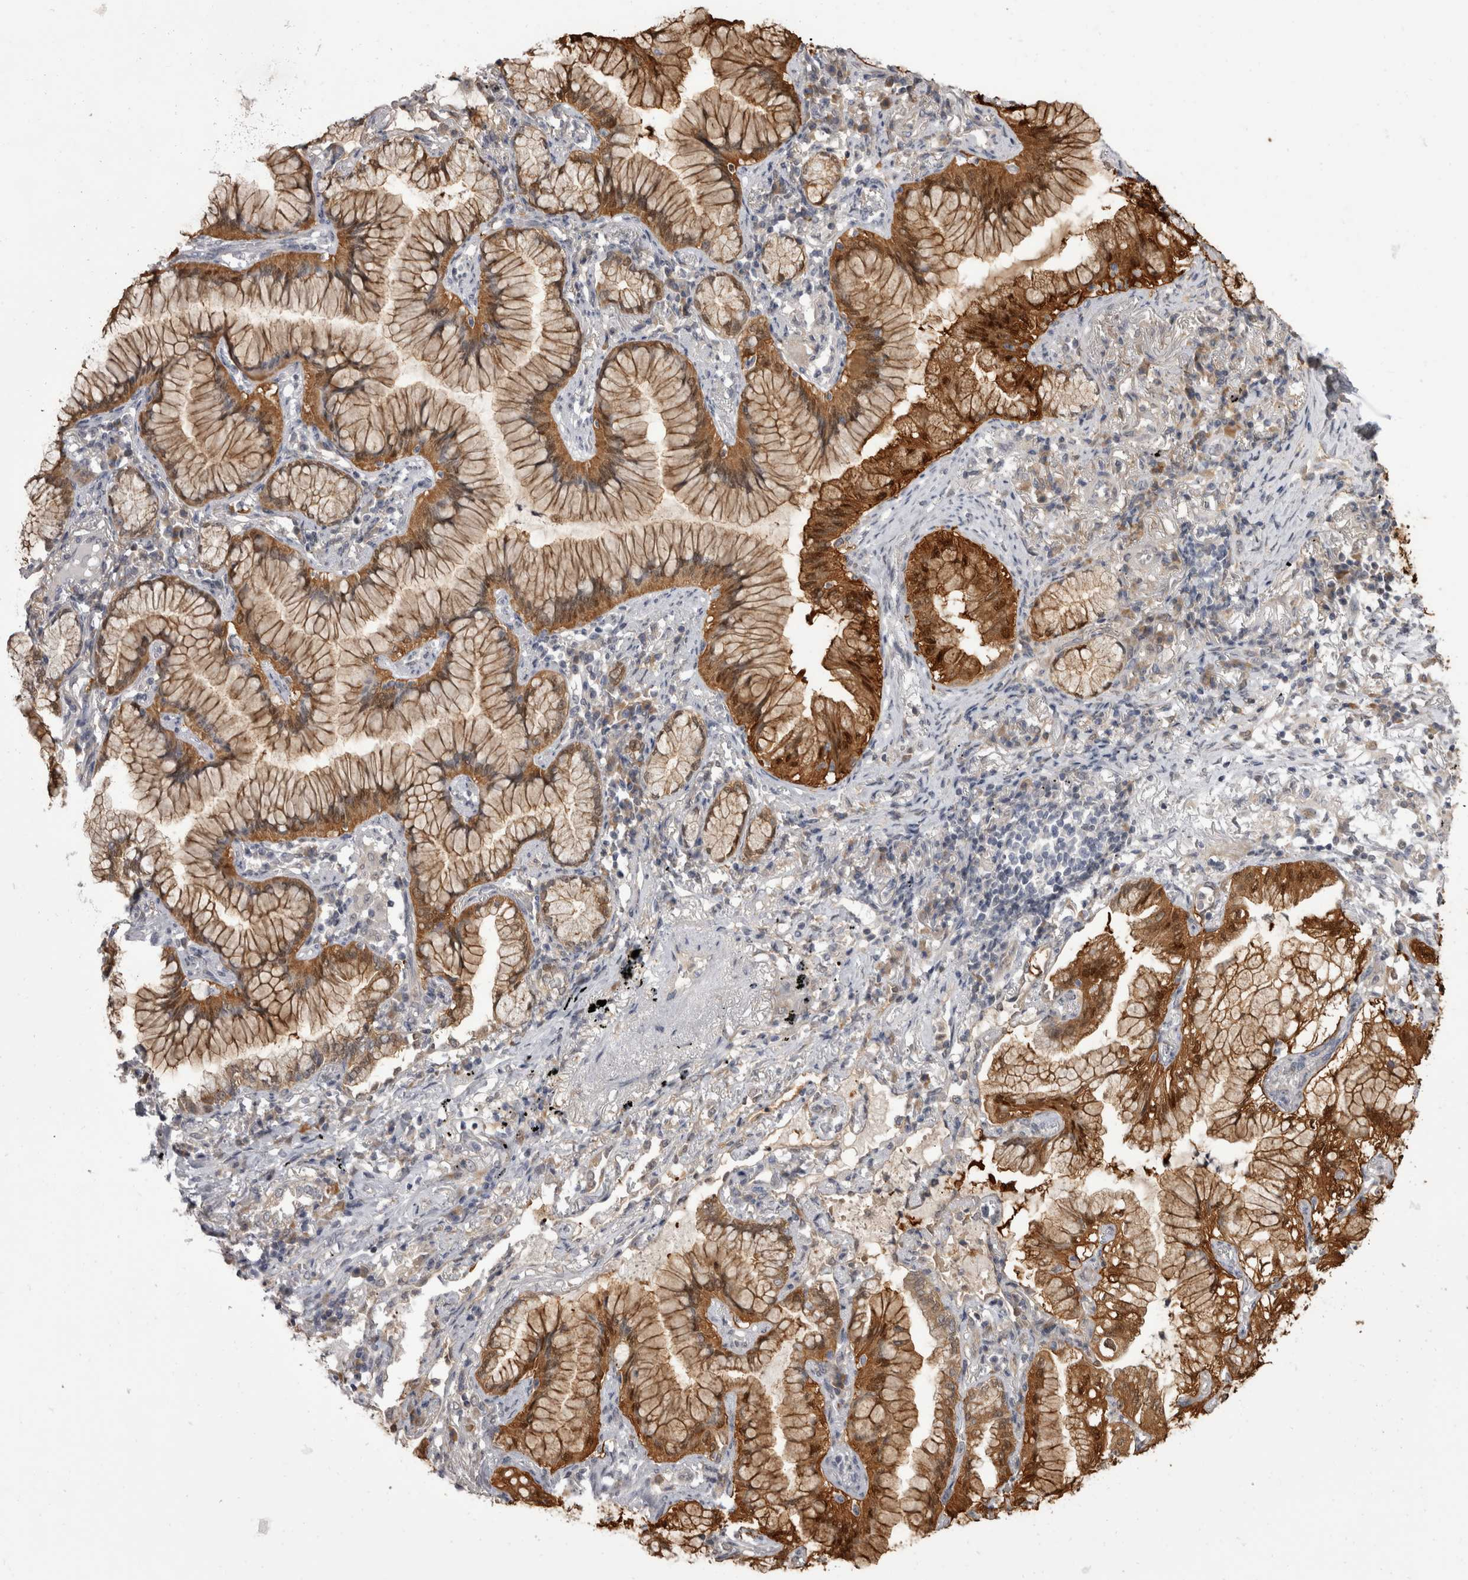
{"staining": {"intensity": "strong", "quantity": ">75%", "location": "cytoplasmic/membranous,nuclear"}, "tissue": "lung cancer", "cell_type": "Tumor cells", "image_type": "cancer", "snomed": [{"axis": "morphology", "description": "Adenocarcinoma, NOS"}, {"axis": "topography", "description": "Lung"}], "caption": "A high-resolution image shows immunohistochemistry staining of lung cancer (adenocarcinoma), which demonstrates strong cytoplasmic/membranous and nuclear staining in about >75% of tumor cells.", "gene": "CHIC2", "patient": {"sex": "female", "age": 70}}